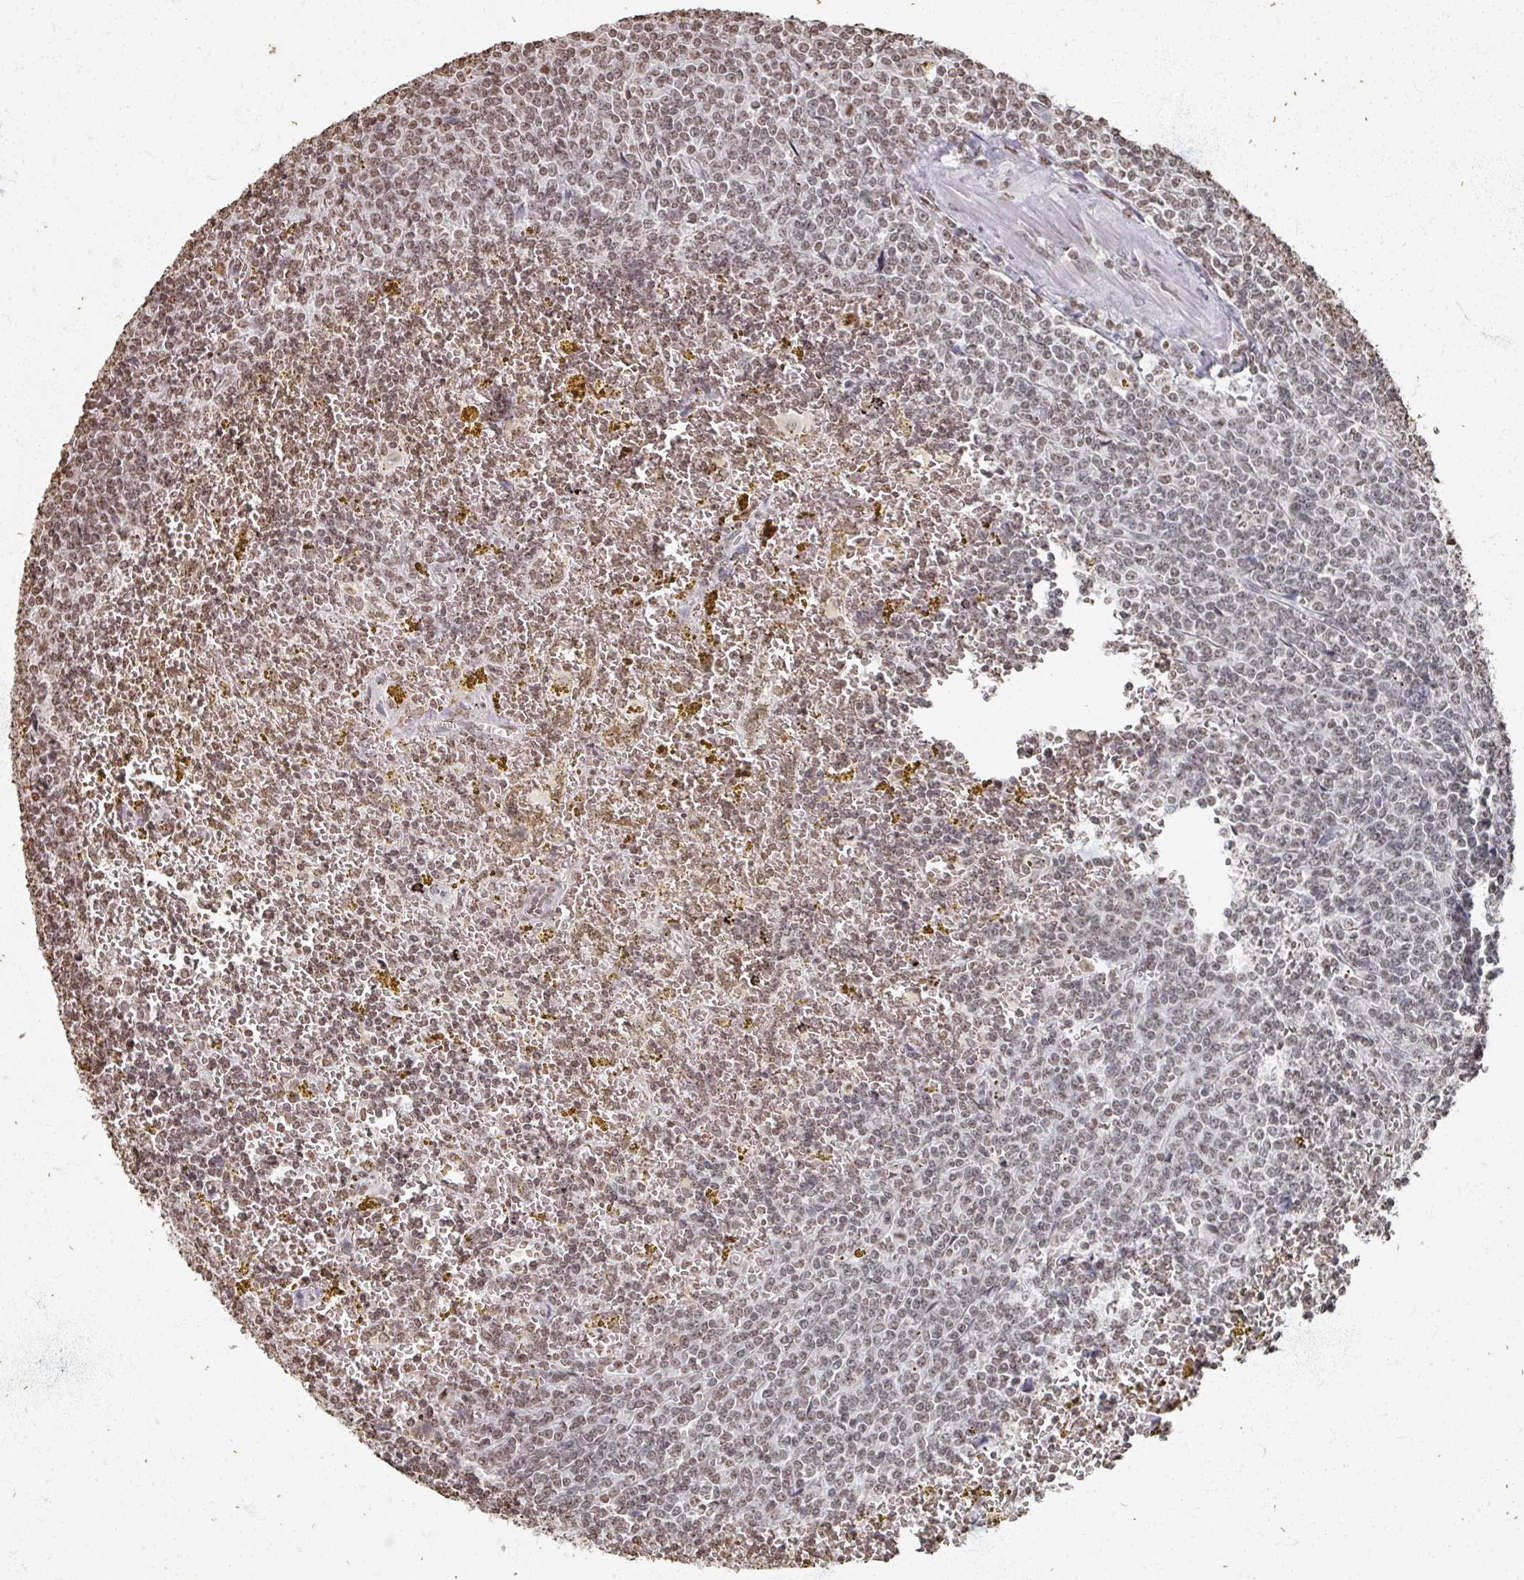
{"staining": {"intensity": "weak", "quantity": "25%-75%", "location": "nuclear"}, "tissue": "lymphoma", "cell_type": "Tumor cells", "image_type": "cancer", "snomed": [{"axis": "morphology", "description": "Malignant lymphoma, non-Hodgkin's type, Low grade"}, {"axis": "topography", "description": "Spleen"}, {"axis": "topography", "description": "Lymph node"}], "caption": "Protein staining of lymphoma tissue demonstrates weak nuclear positivity in about 25%-75% of tumor cells. The protein of interest is stained brown, and the nuclei are stained in blue (DAB IHC with brightfield microscopy, high magnification).", "gene": "DCUN1D5", "patient": {"sex": "female", "age": 66}}